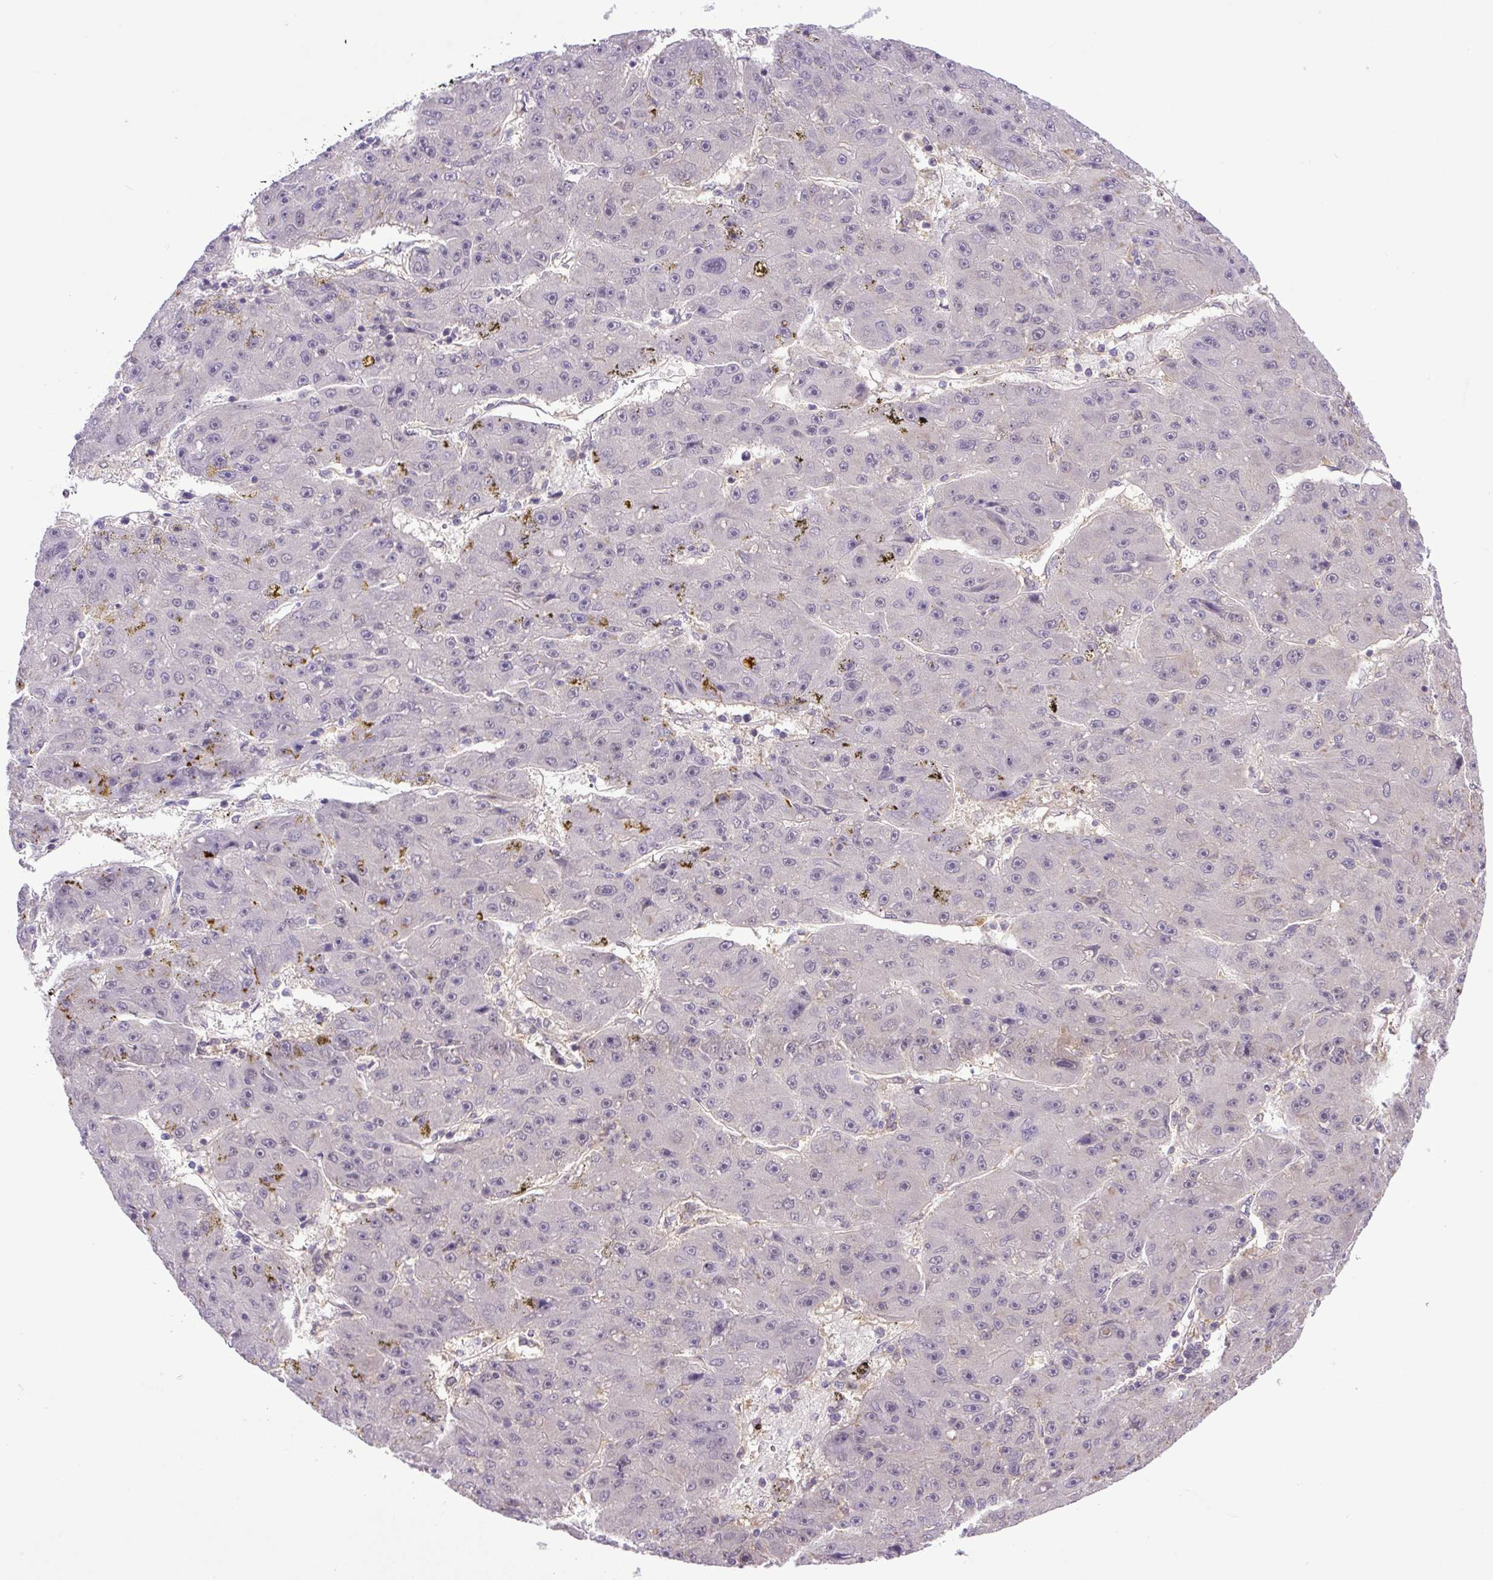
{"staining": {"intensity": "negative", "quantity": "none", "location": "none"}, "tissue": "liver cancer", "cell_type": "Tumor cells", "image_type": "cancer", "snomed": [{"axis": "morphology", "description": "Carcinoma, Hepatocellular, NOS"}, {"axis": "topography", "description": "Liver"}], "caption": "This is a histopathology image of immunohistochemistry (IHC) staining of liver cancer (hepatocellular carcinoma), which shows no expression in tumor cells.", "gene": "SGTA", "patient": {"sex": "male", "age": 67}}